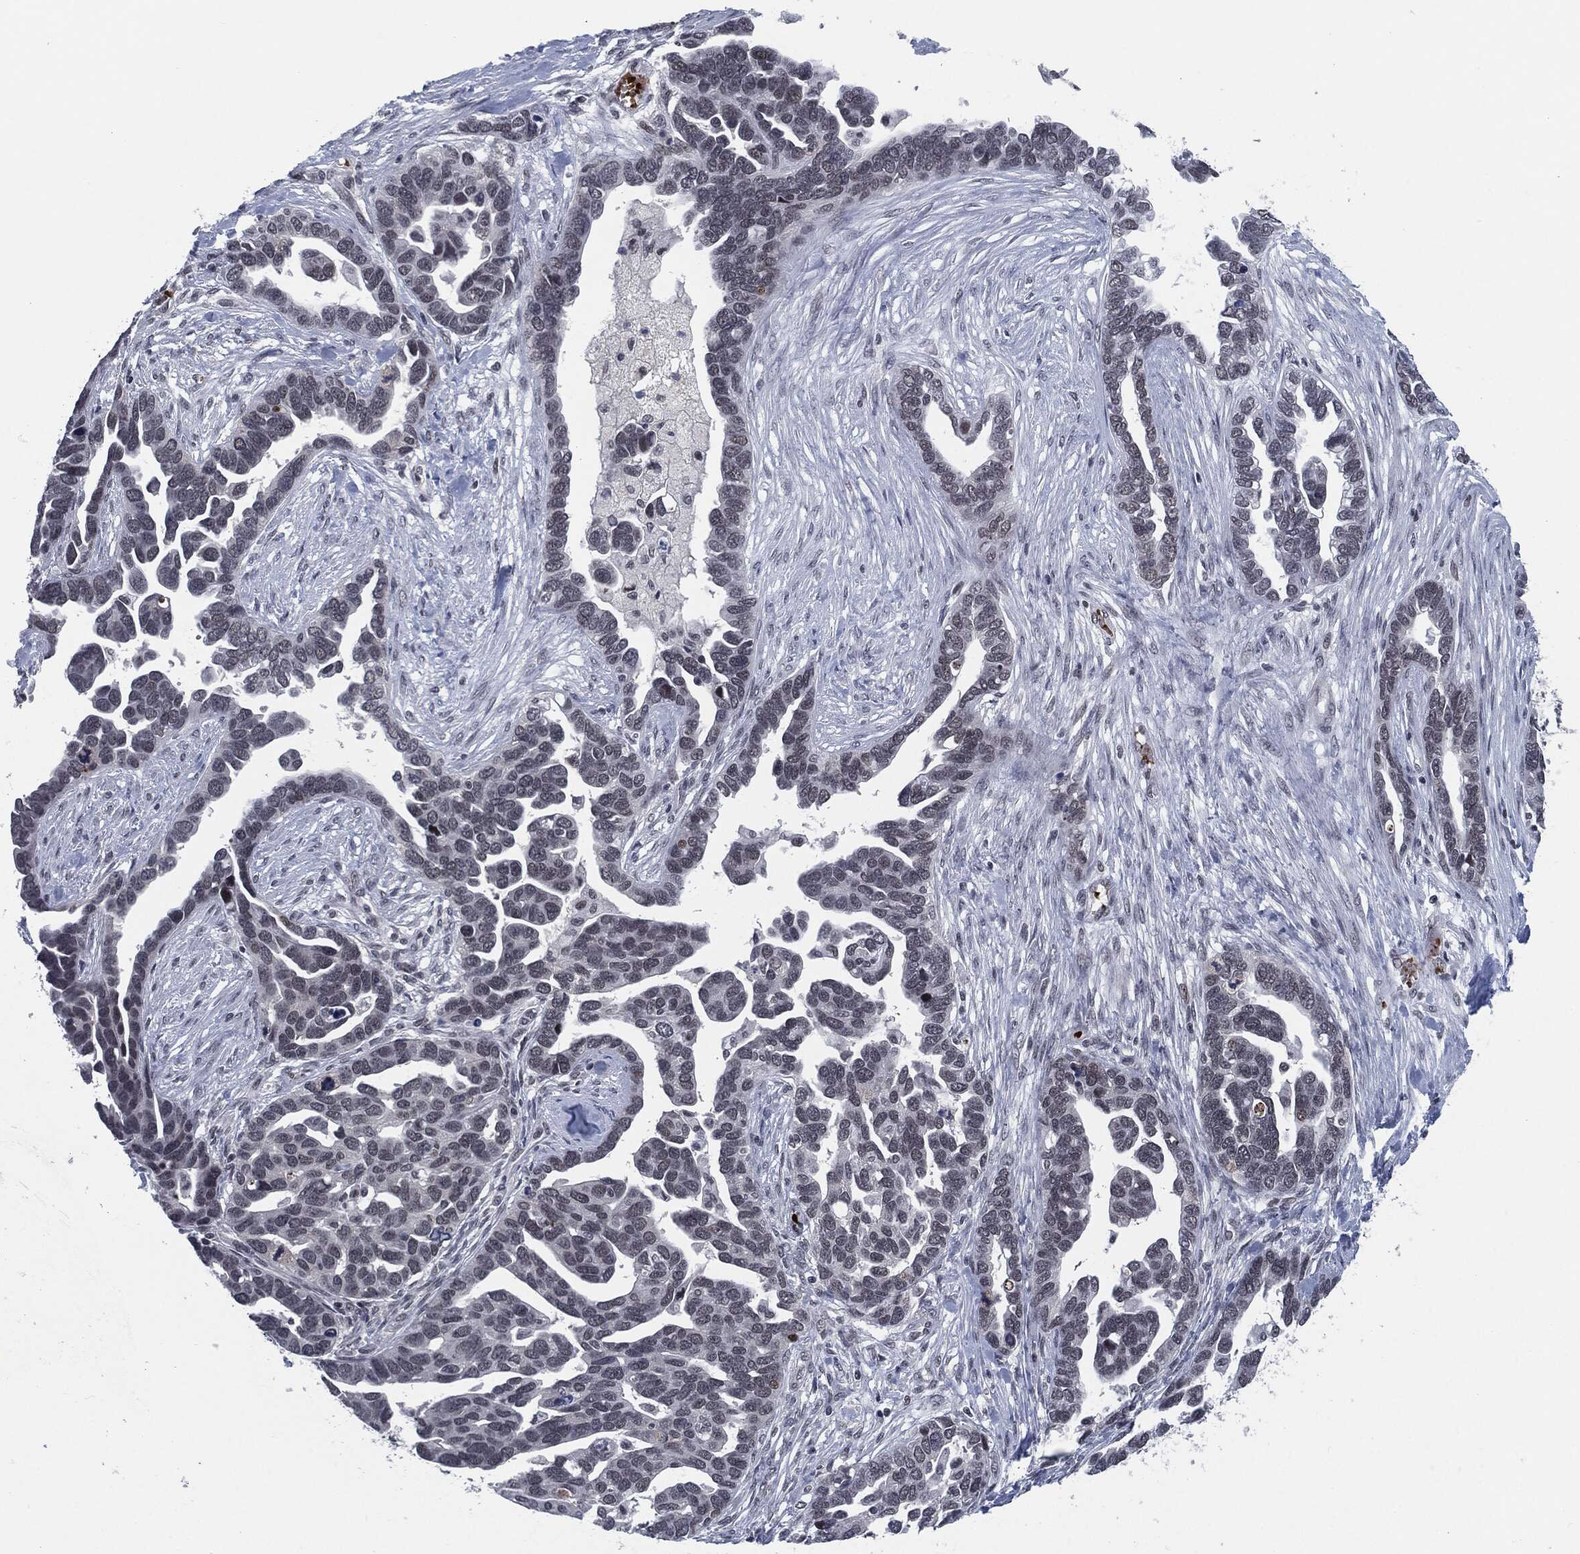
{"staining": {"intensity": "negative", "quantity": "none", "location": "none"}, "tissue": "ovarian cancer", "cell_type": "Tumor cells", "image_type": "cancer", "snomed": [{"axis": "morphology", "description": "Cystadenocarcinoma, serous, NOS"}, {"axis": "topography", "description": "Ovary"}], "caption": "This is an immunohistochemistry photomicrograph of ovarian cancer (serous cystadenocarcinoma). There is no positivity in tumor cells.", "gene": "ANXA1", "patient": {"sex": "female", "age": 54}}